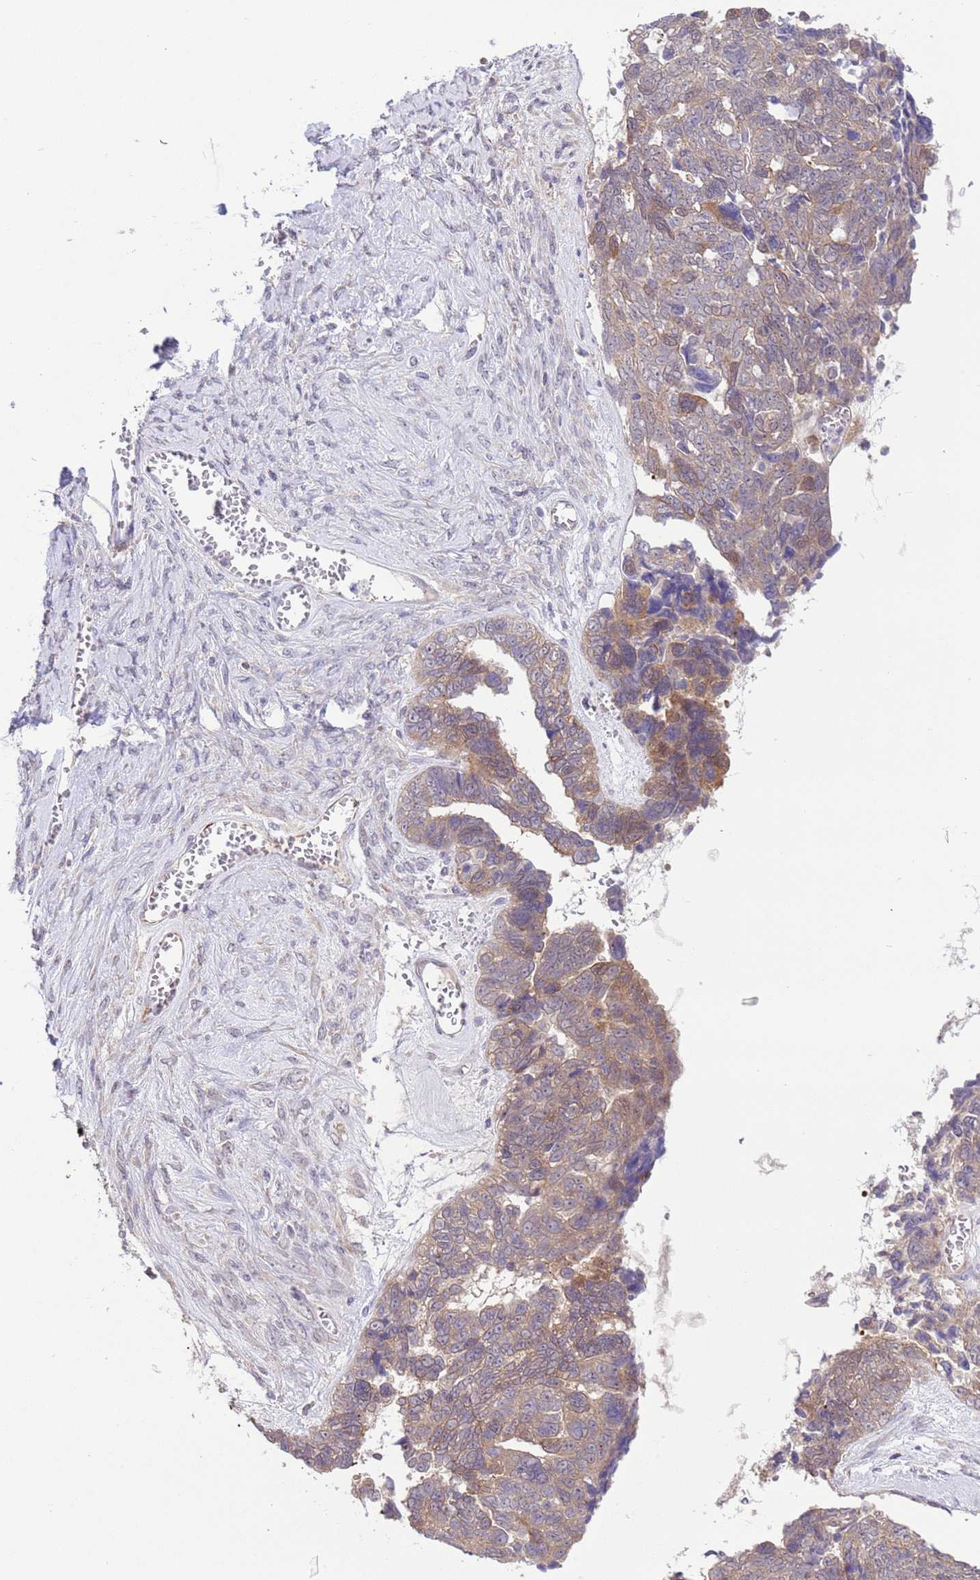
{"staining": {"intensity": "weak", "quantity": "<25%", "location": "cytoplasmic/membranous"}, "tissue": "ovarian cancer", "cell_type": "Tumor cells", "image_type": "cancer", "snomed": [{"axis": "morphology", "description": "Cystadenocarcinoma, serous, NOS"}, {"axis": "topography", "description": "Ovary"}], "caption": "This histopathology image is of serous cystadenocarcinoma (ovarian) stained with immunohistochemistry to label a protein in brown with the nuclei are counter-stained blue. There is no staining in tumor cells.", "gene": "GJA10", "patient": {"sex": "female", "age": 79}}